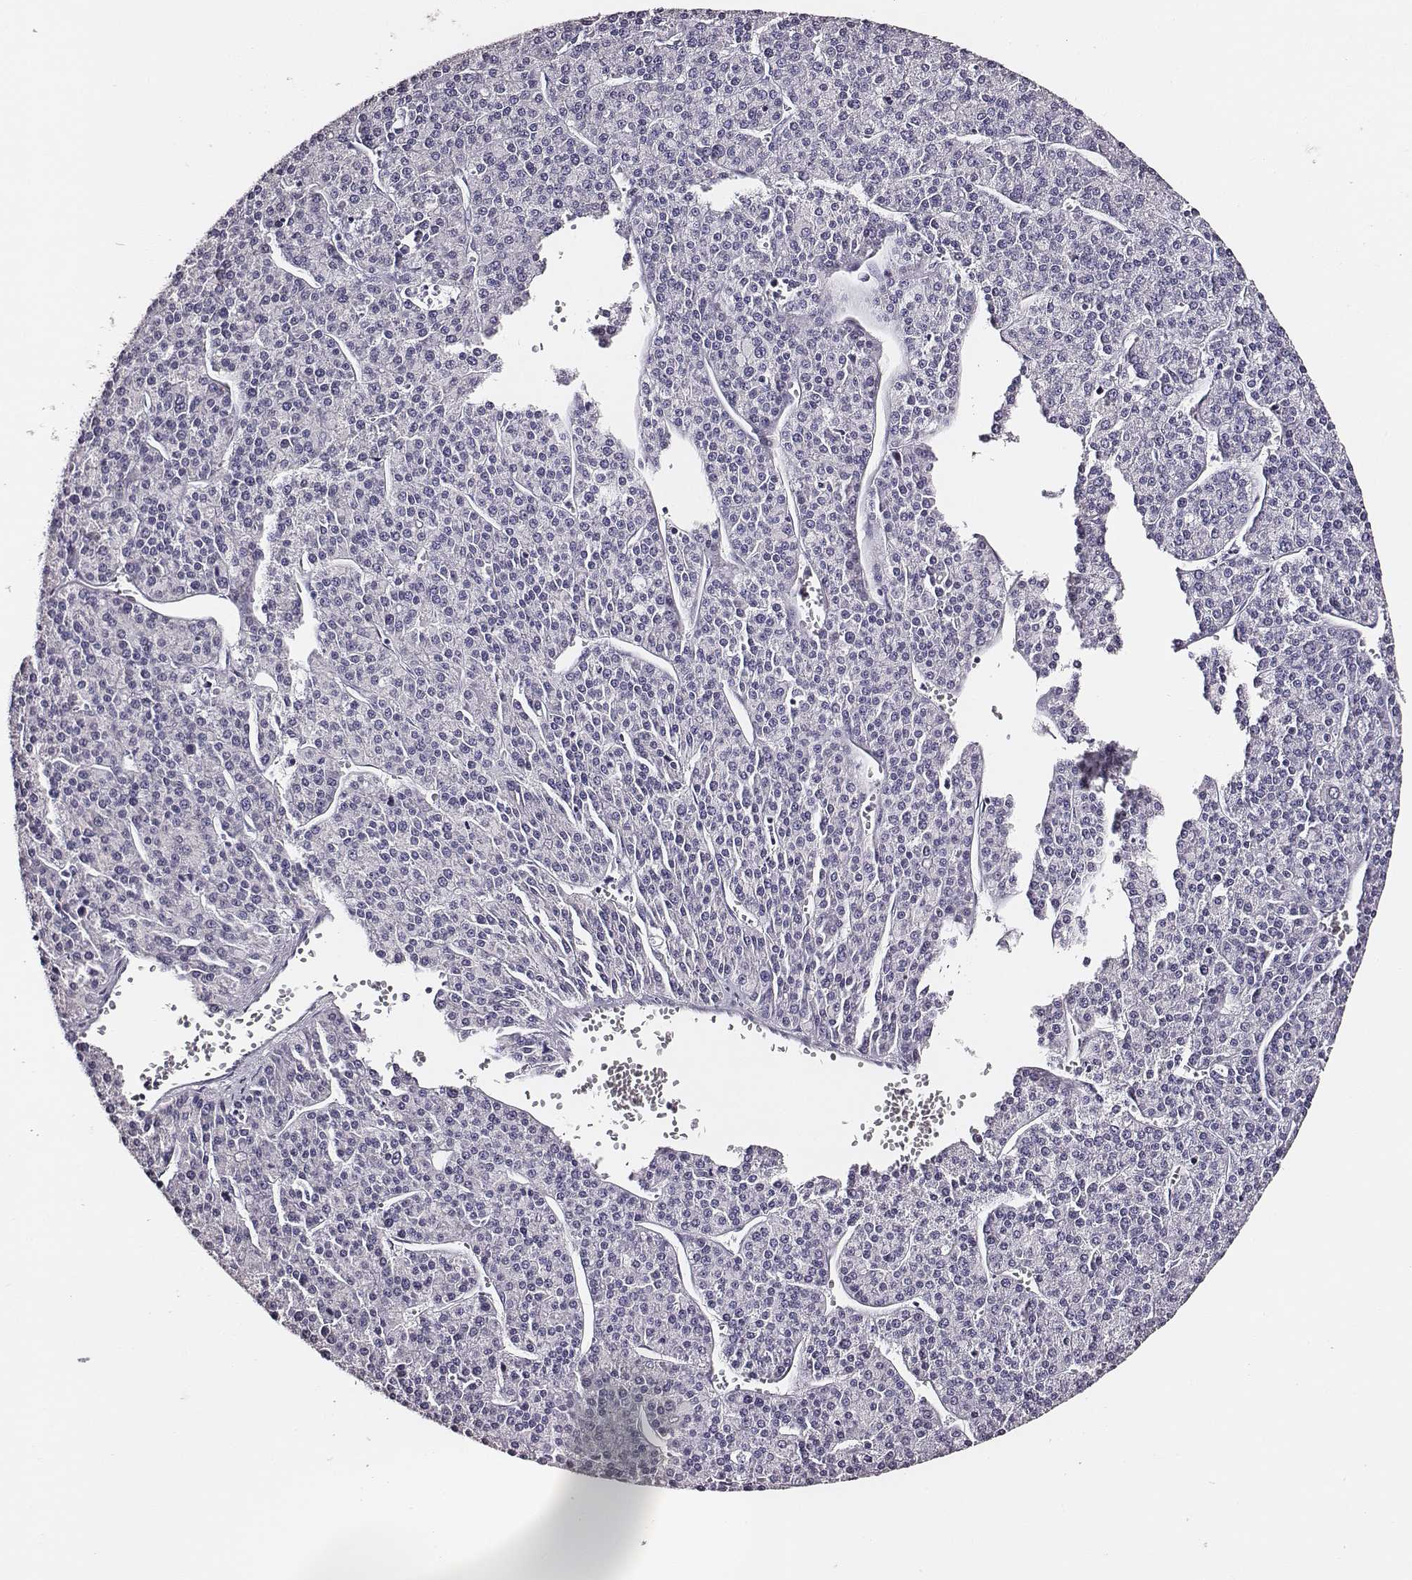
{"staining": {"intensity": "negative", "quantity": "none", "location": "none"}, "tissue": "liver cancer", "cell_type": "Tumor cells", "image_type": "cancer", "snomed": [{"axis": "morphology", "description": "Carcinoma, Hepatocellular, NOS"}, {"axis": "topography", "description": "Liver"}], "caption": "High magnification brightfield microscopy of hepatocellular carcinoma (liver) stained with DAB (brown) and counterstained with hematoxylin (blue): tumor cells show no significant staining.", "gene": "DPEP1", "patient": {"sex": "female", "age": 58}}